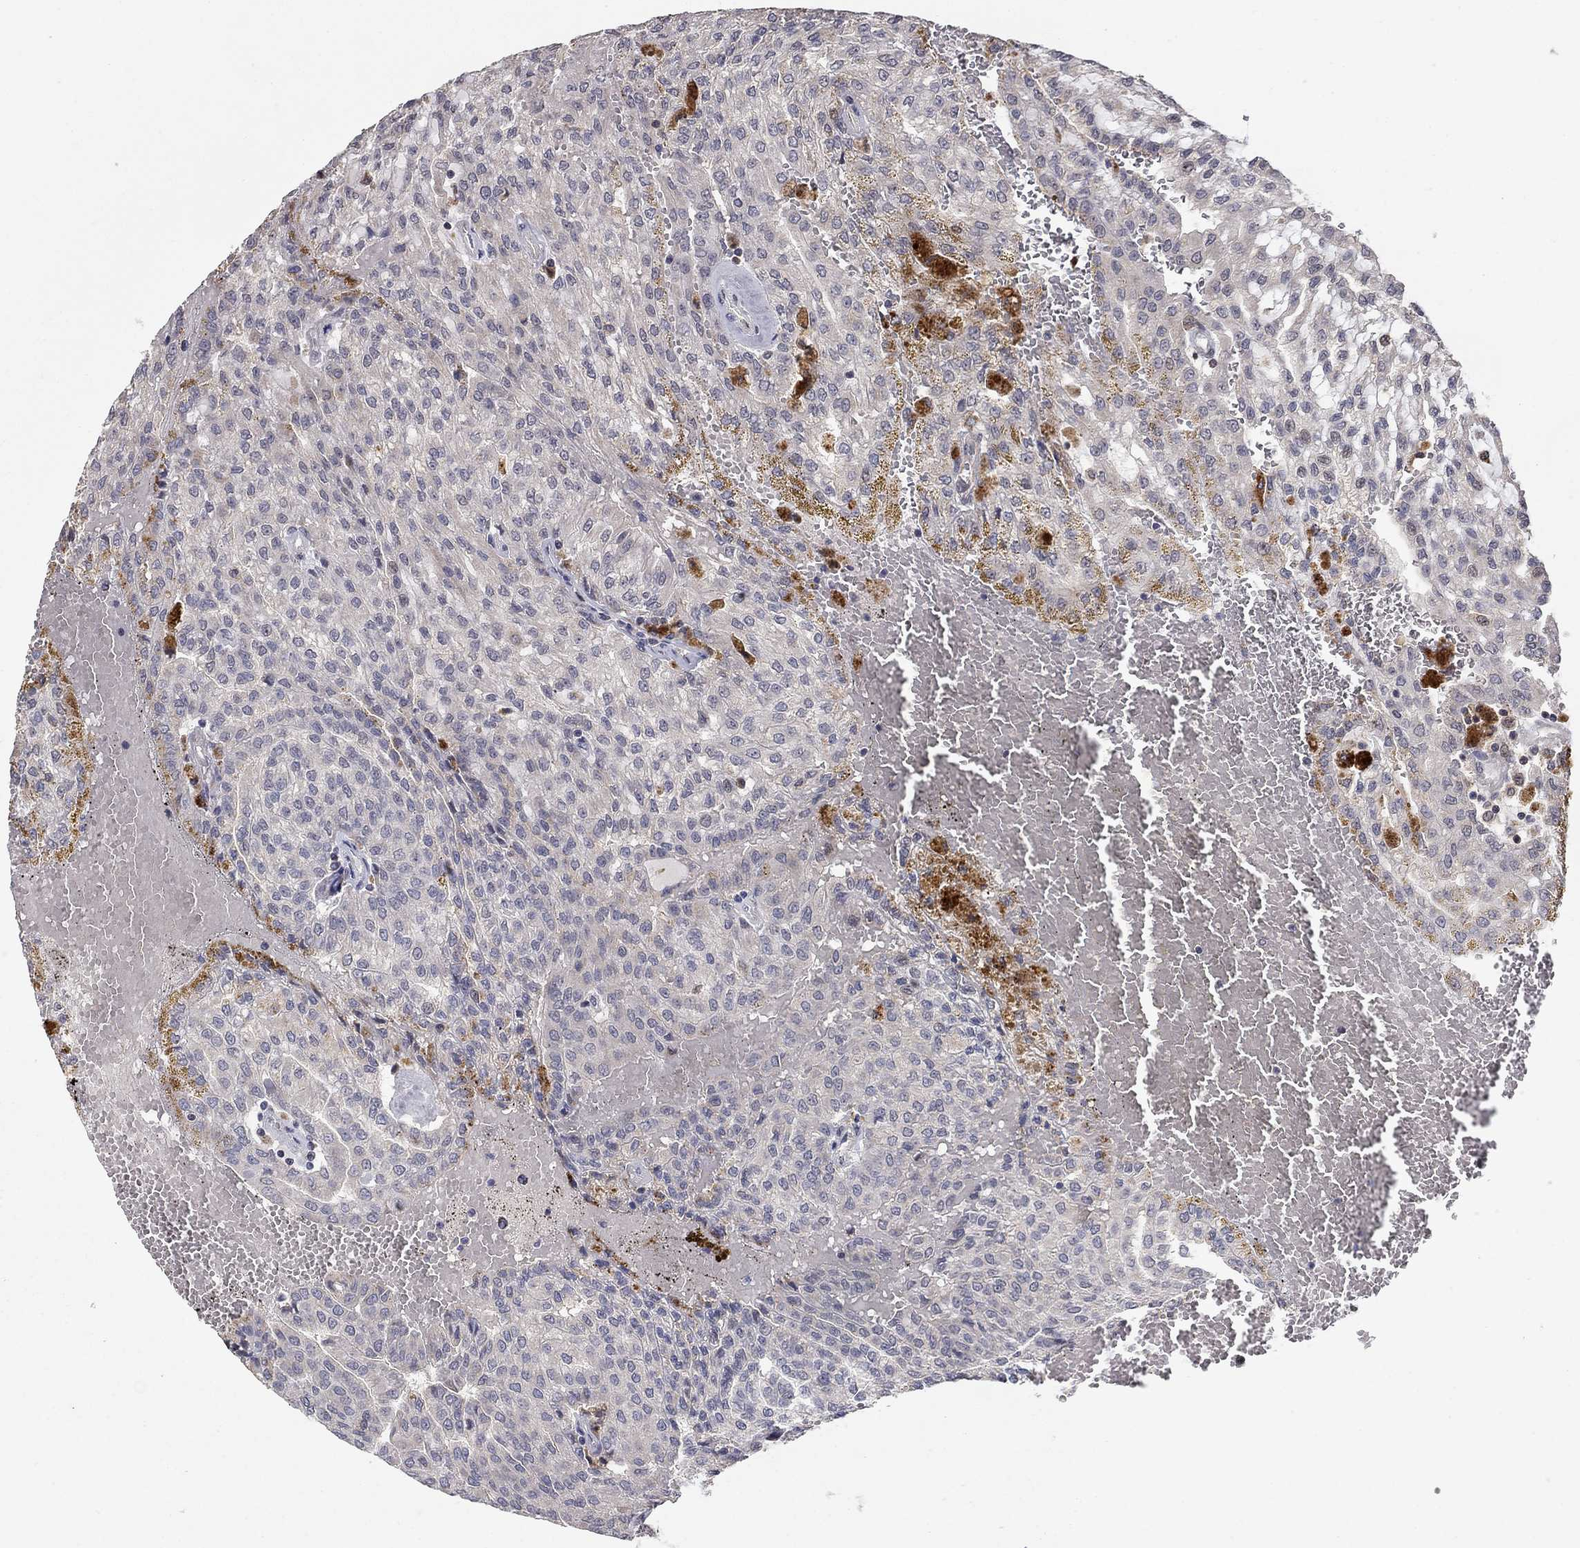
{"staining": {"intensity": "negative", "quantity": "none", "location": "none"}, "tissue": "renal cancer", "cell_type": "Tumor cells", "image_type": "cancer", "snomed": [{"axis": "morphology", "description": "Adenocarcinoma, NOS"}, {"axis": "topography", "description": "Kidney"}], "caption": "Photomicrograph shows no protein positivity in tumor cells of renal cancer (adenocarcinoma) tissue. (IHC, brightfield microscopy, high magnification).", "gene": "LPCAT4", "patient": {"sex": "male", "age": 63}}